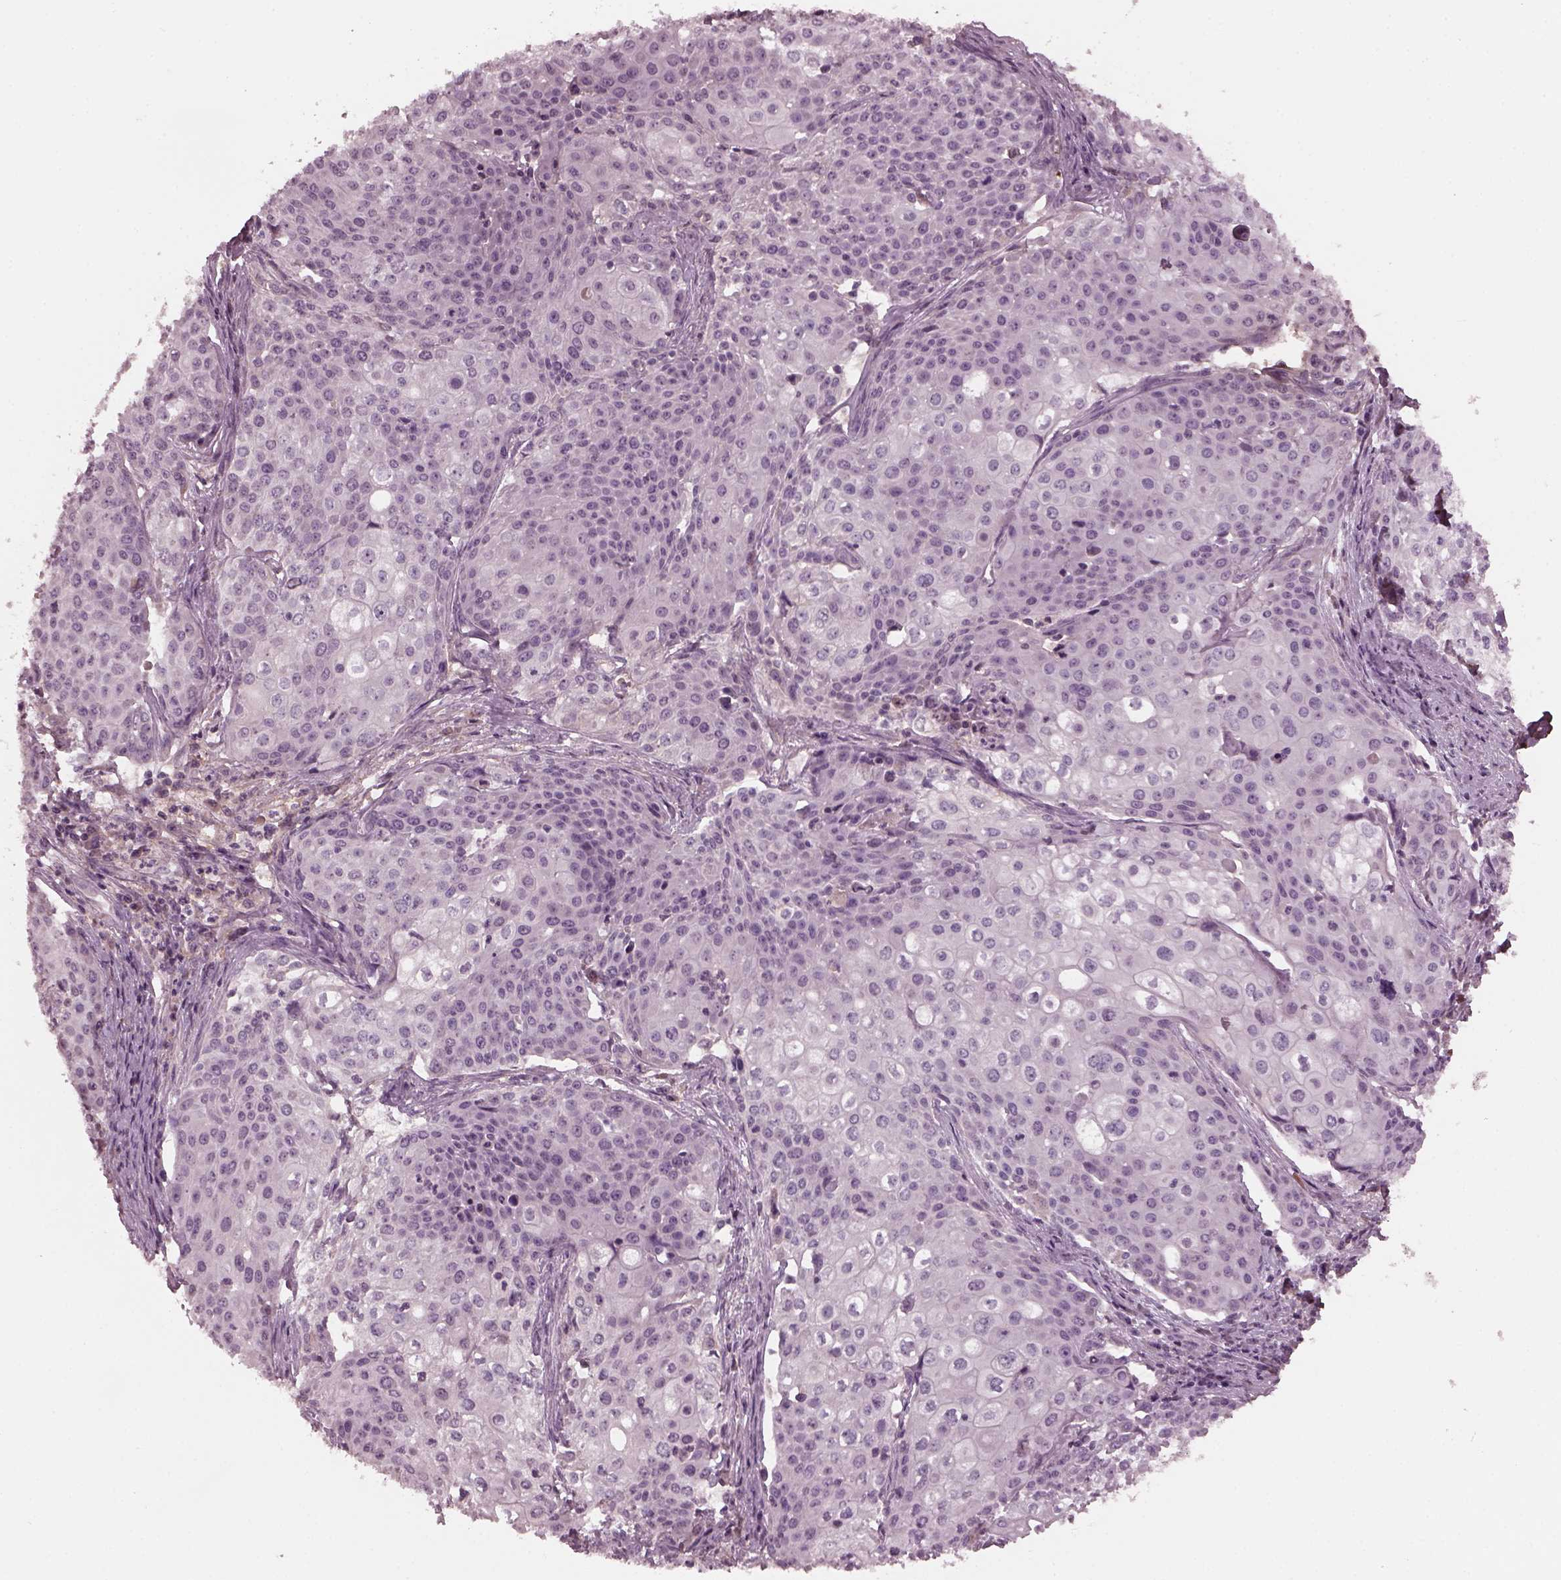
{"staining": {"intensity": "negative", "quantity": "none", "location": "none"}, "tissue": "cervical cancer", "cell_type": "Tumor cells", "image_type": "cancer", "snomed": [{"axis": "morphology", "description": "Squamous cell carcinoma, NOS"}, {"axis": "topography", "description": "Cervix"}], "caption": "A high-resolution micrograph shows immunohistochemistry staining of cervical cancer, which exhibits no significant expression in tumor cells.", "gene": "PORCN", "patient": {"sex": "female", "age": 39}}